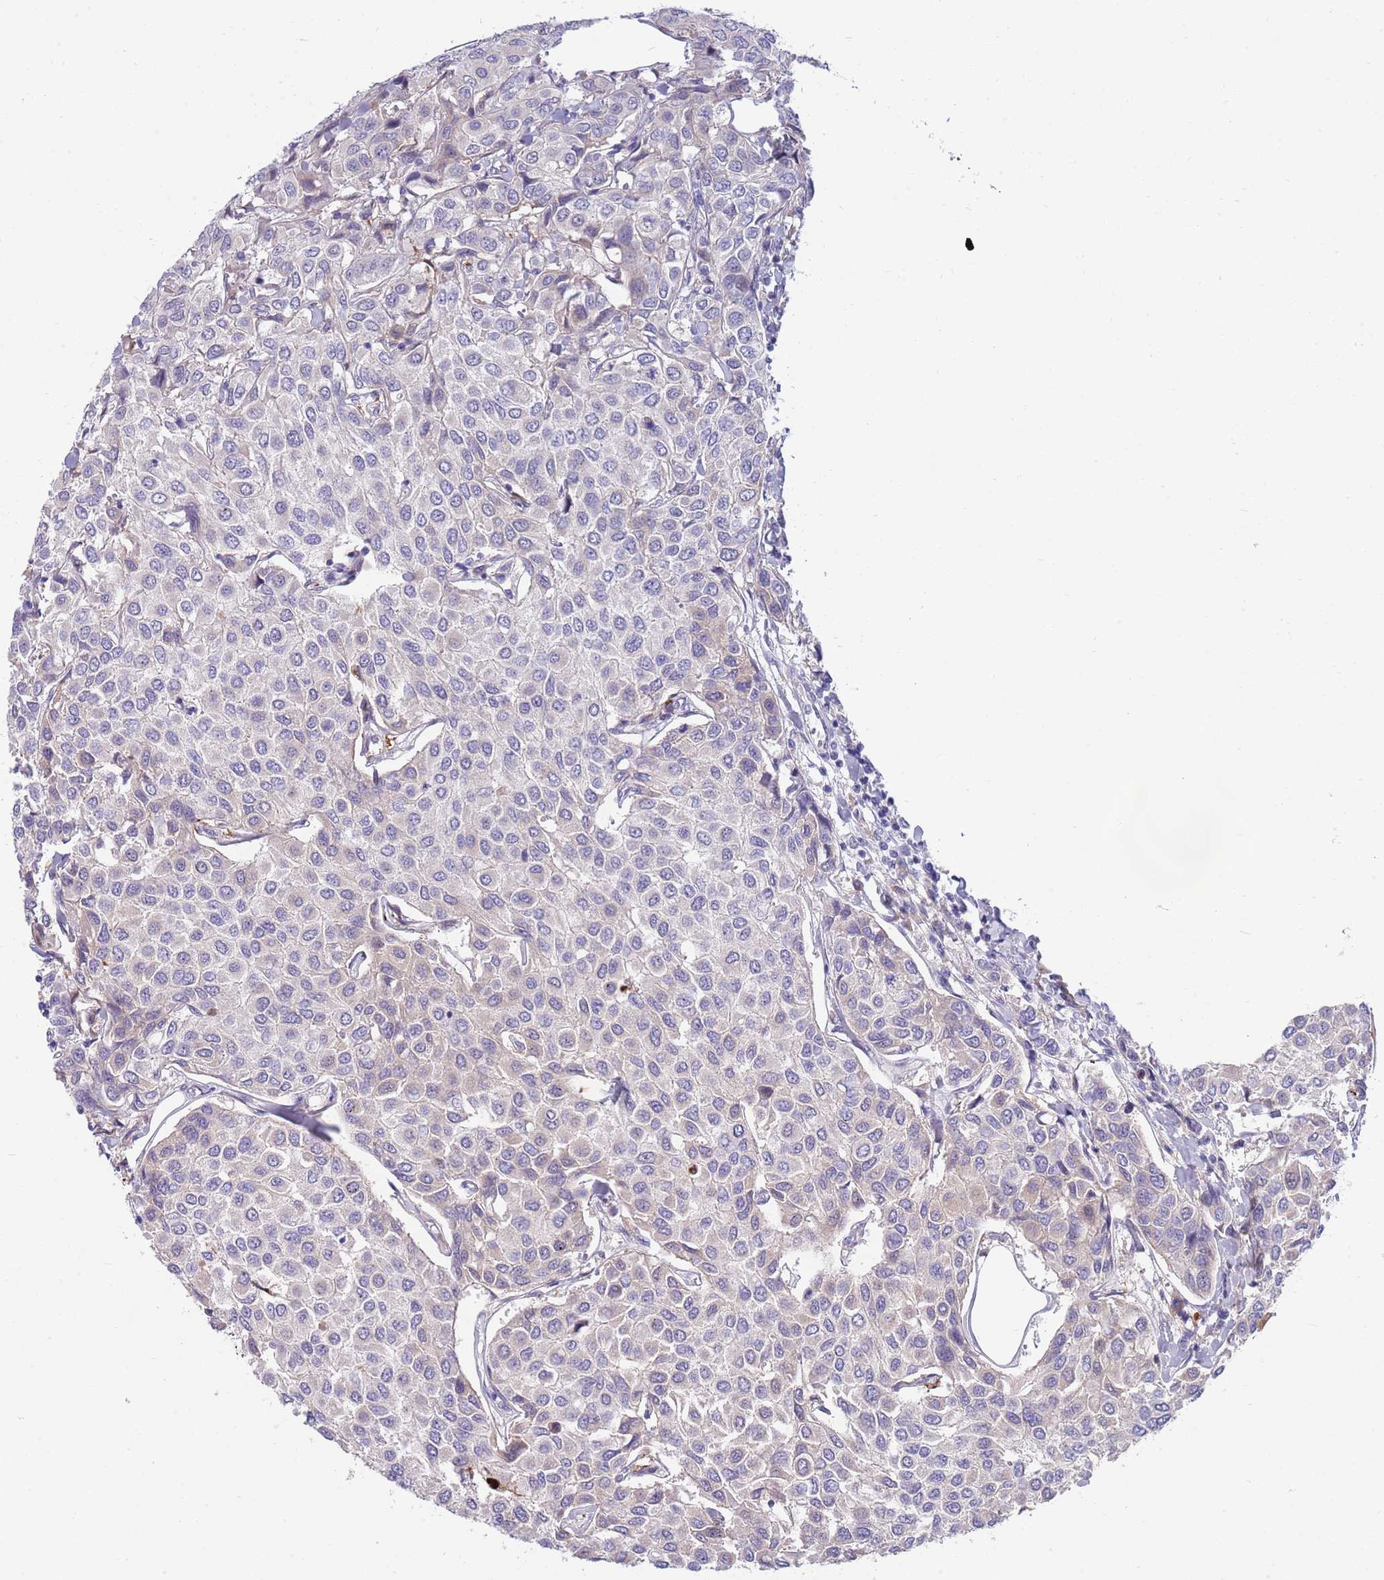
{"staining": {"intensity": "weak", "quantity": "<25%", "location": "cytoplasmic/membranous"}, "tissue": "breast cancer", "cell_type": "Tumor cells", "image_type": "cancer", "snomed": [{"axis": "morphology", "description": "Duct carcinoma"}, {"axis": "topography", "description": "Breast"}], "caption": "This histopathology image is of breast cancer stained with immunohistochemistry to label a protein in brown with the nuclei are counter-stained blue. There is no expression in tumor cells. (DAB (3,3'-diaminobenzidine) immunohistochemistry (IHC) visualized using brightfield microscopy, high magnification).", "gene": "NLRP6", "patient": {"sex": "female", "age": 55}}